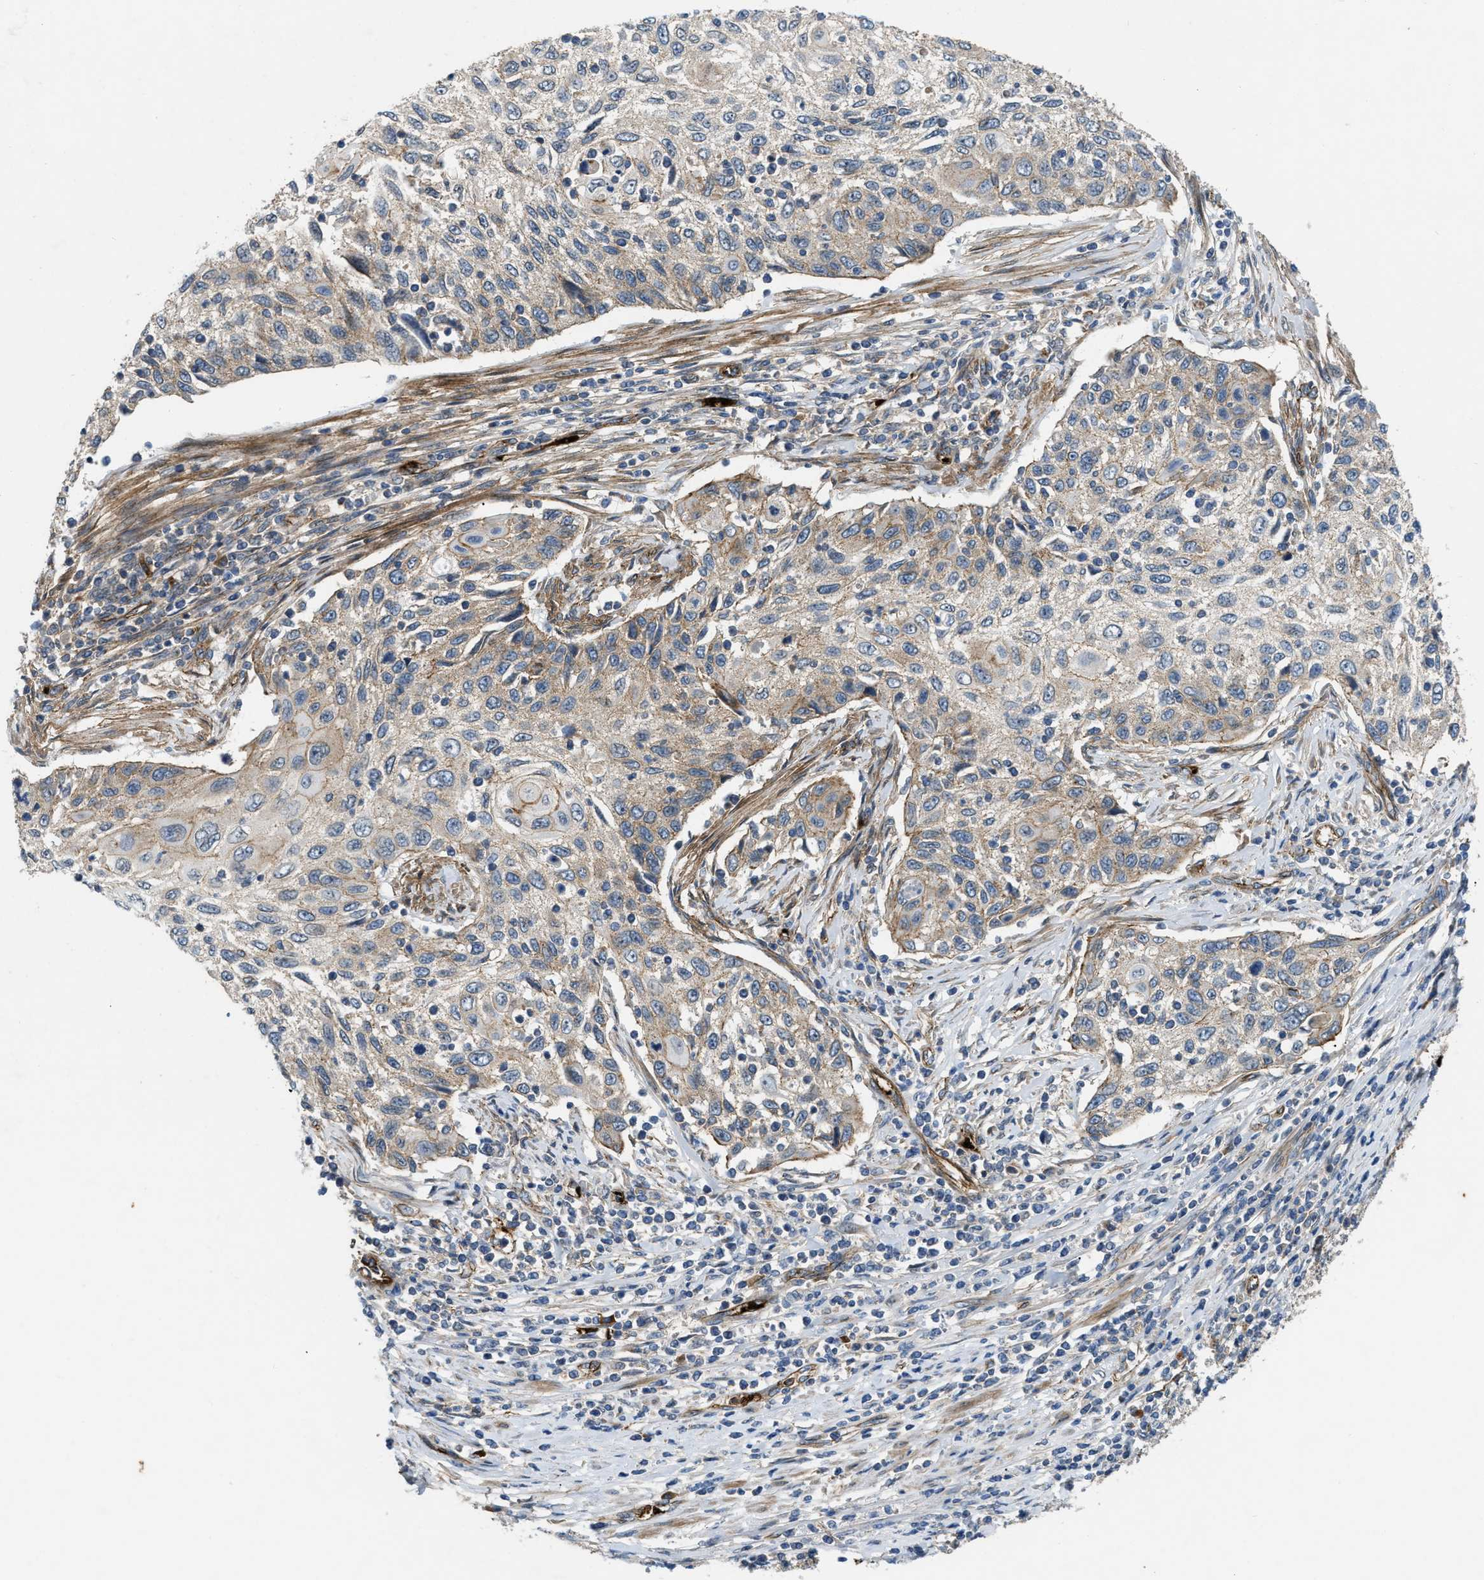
{"staining": {"intensity": "weak", "quantity": "25%-75%", "location": "cytoplasmic/membranous"}, "tissue": "cervical cancer", "cell_type": "Tumor cells", "image_type": "cancer", "snomed": [{"axis": "morphology", "description": "Squamous cell carcinoma, NOS"}, {"axis": "topography", "description": "Cervix"}], "caption": "About 25%-75% of tumor cells in human squamous cell carcinoma (cervical) display weak cytoplasmic/membranous protein staining as visualized by brown immunohistochemical staining.", "gene": "ERC1", "patient": {"sex": "female", "age": 70}}